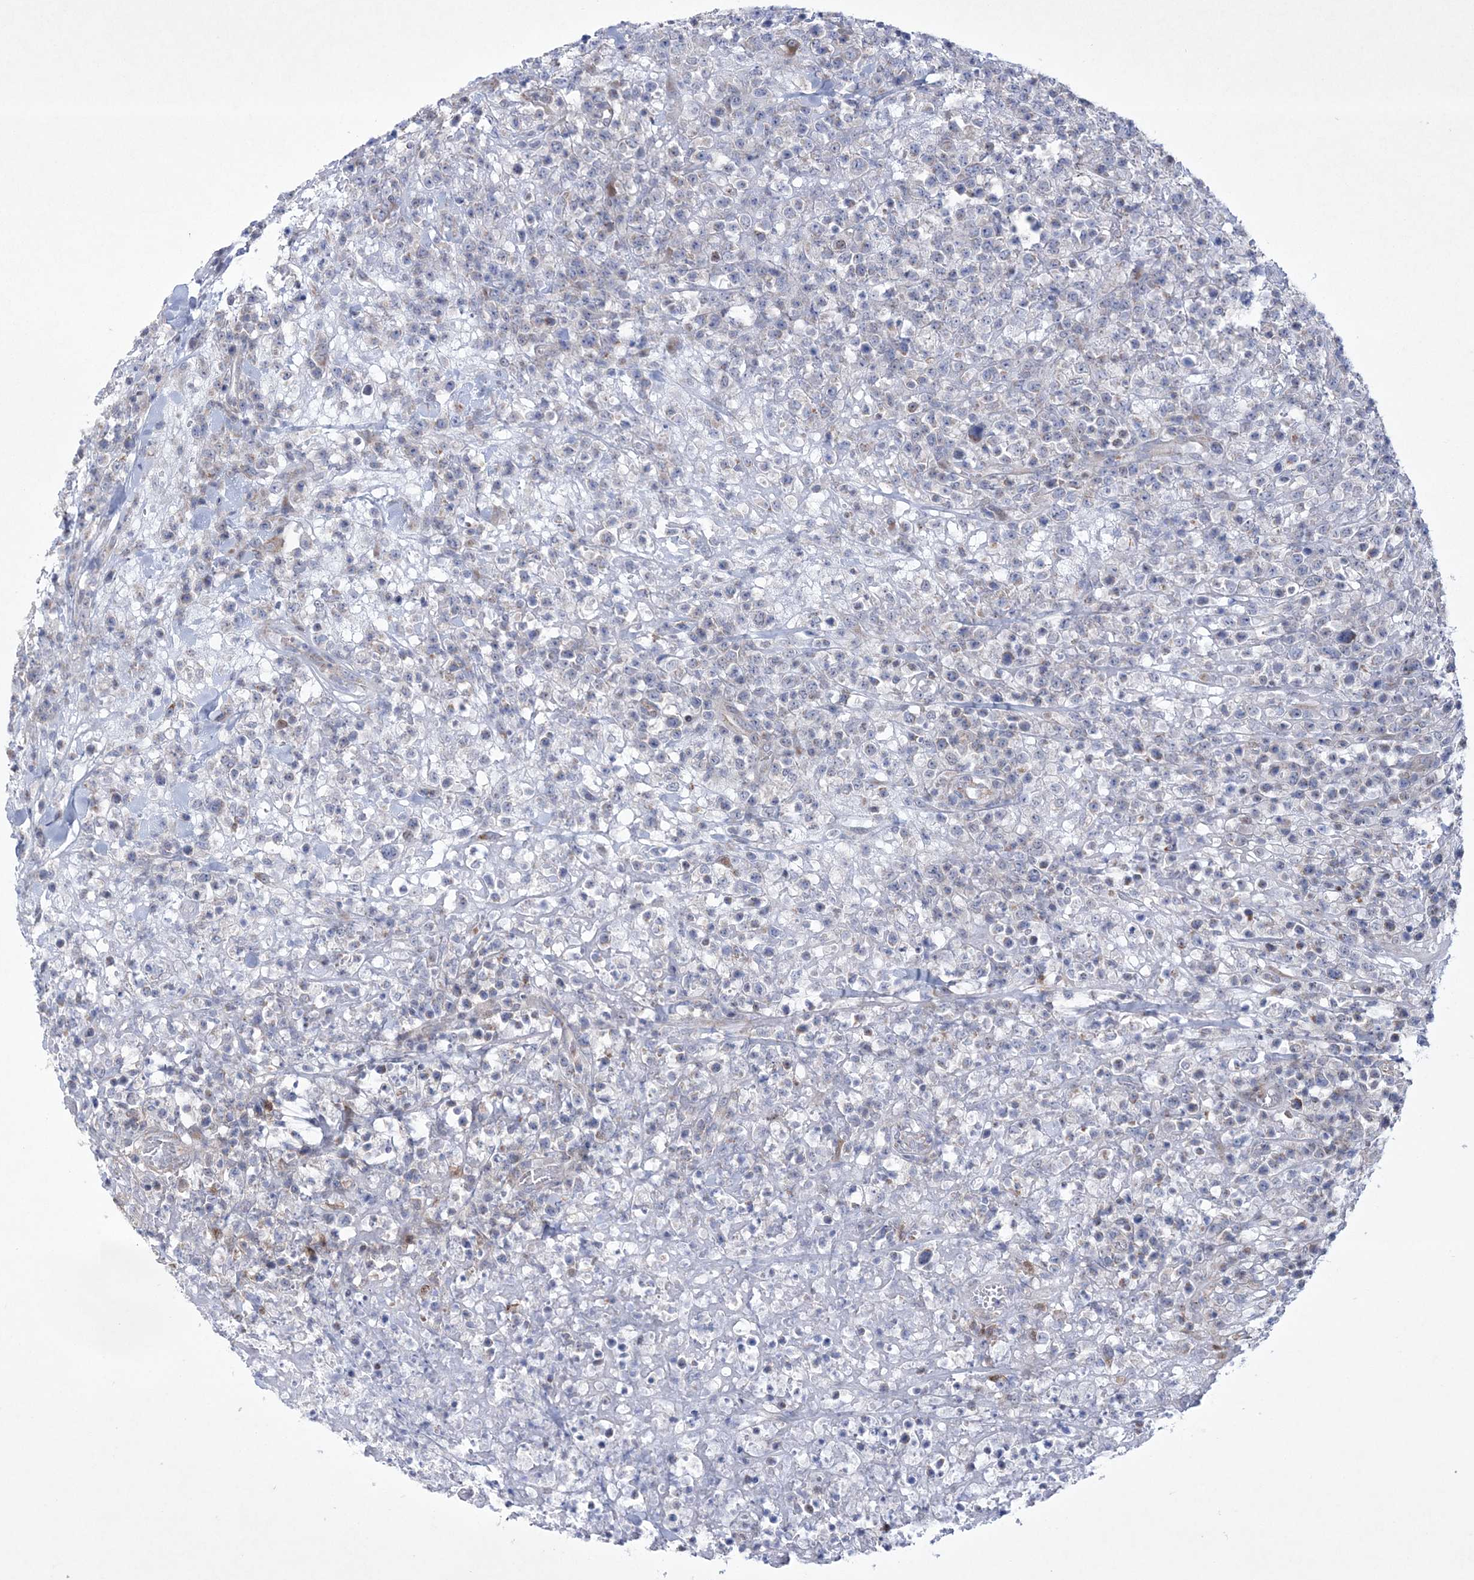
{"staining": {"intensity": "negative", "quantity": "none", "location": "none"}, "tissue": "lymphoma", "cell_type": "Tumor cells", "image_type": "cancer", "snomed": [{"axis": "morphology", "description": "Malignant lymphoma, non-Hodgkin's type, High grade"}, {"axis": "topography", "description": "Colon"}], "caption": "This histopathology image is of malignant lymphoma, non-Hodgkin's type (high-grade) stained with immunohistochemistry (IHC) to label a protein in brown with the nuclei are counter-stained blue. There is no staining in tumor cells. (Stains: DAB IHC with hematoxylin counter stain, Microscopy: brightfield microscopy at high magnification).", "gene": "CES4A", "patient": {"sex": "female", "age": 53}}